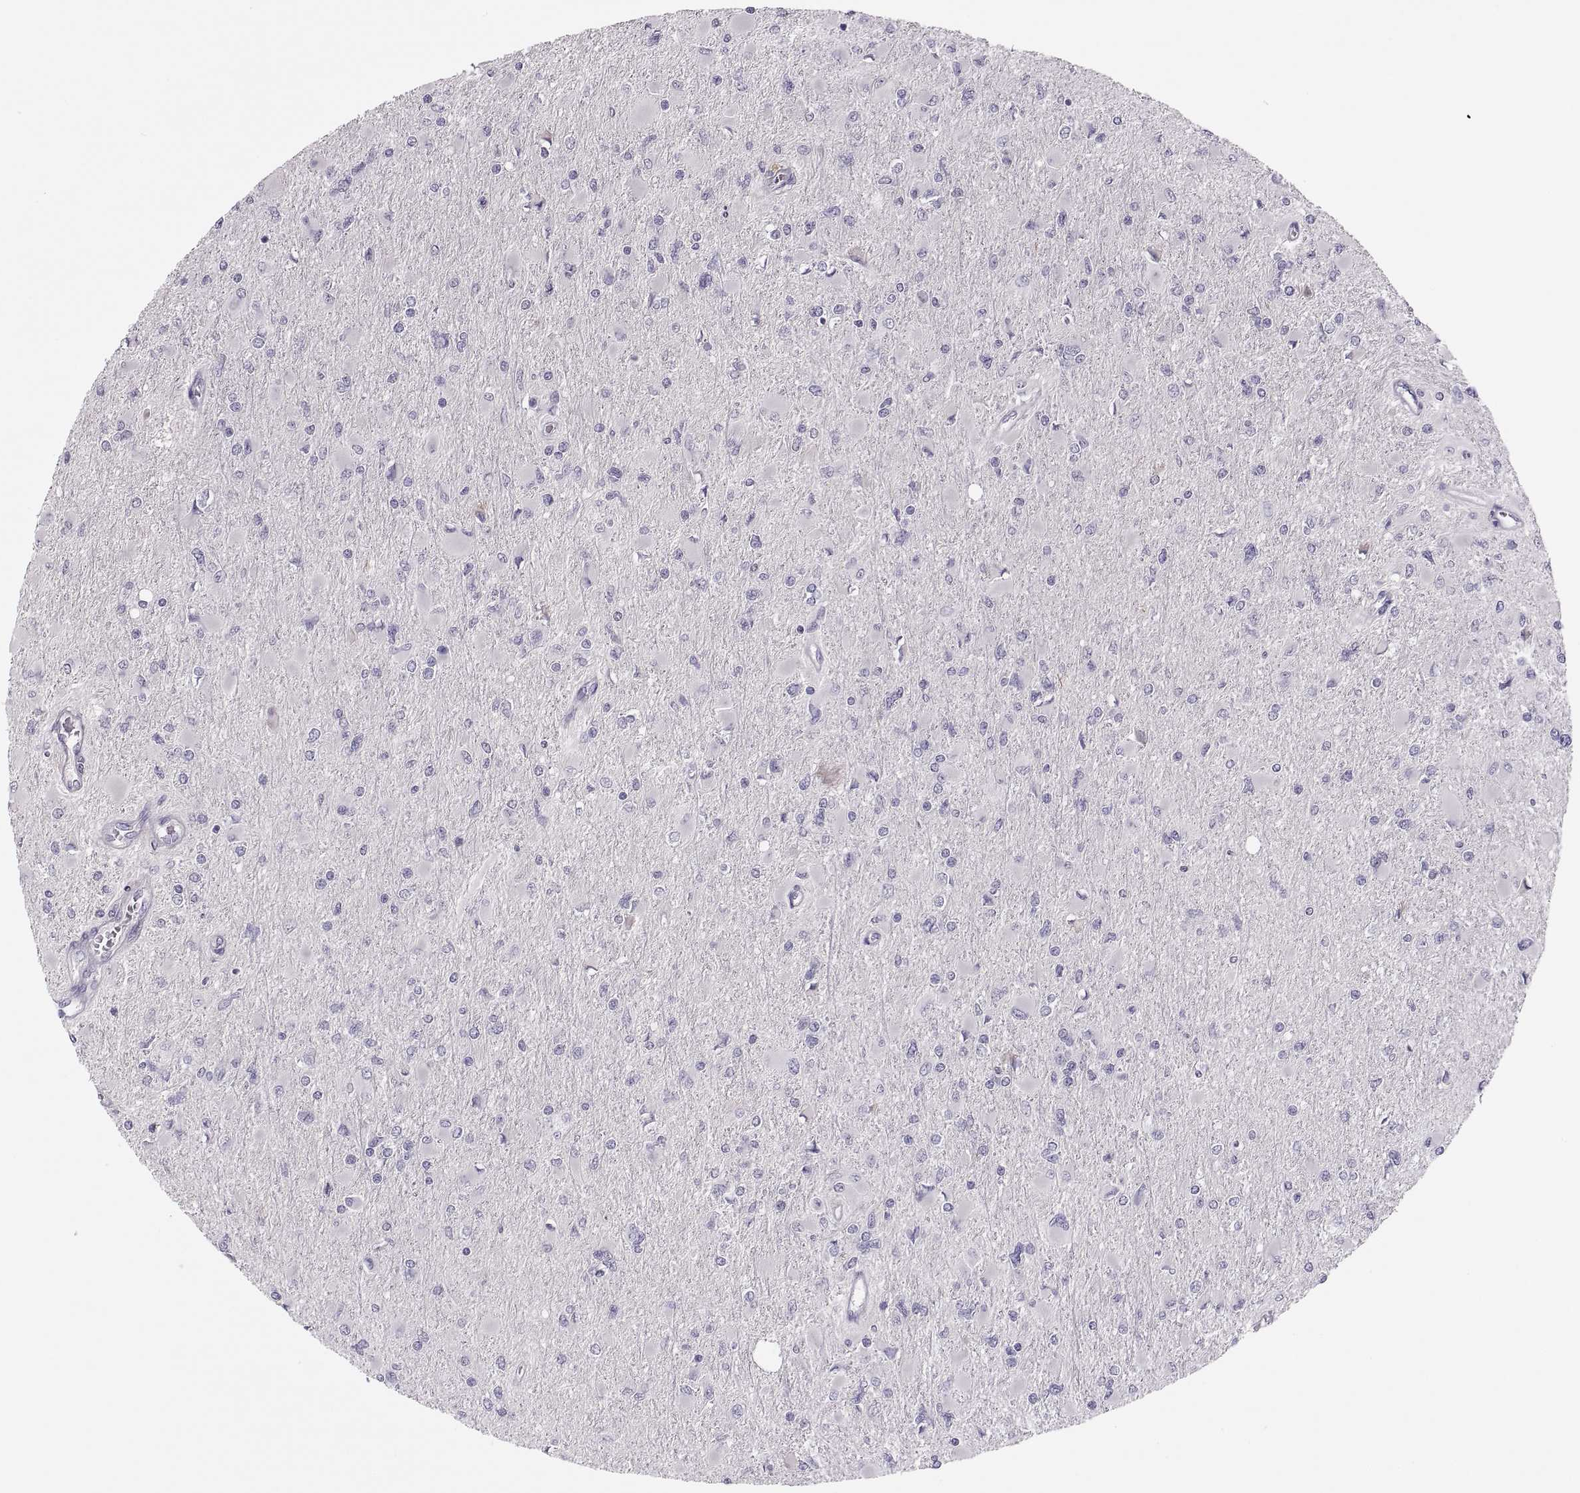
{"staining": {"intensity": "negative", "quantity": "none", "location": "none"}, "tissue": "glioma", "cell_type": "Tumor cells", "image_type": "cancer", "snomed": [{"axis": "morphology", "description": "Glioma, malignant, High grade"}, {"axis": "topography", "description": "Cerebral cortex"}], "caption": "Immunohistochemistry micrograph of neoplastic tissue: human glioma stained with DAB displays no significant protein staining in tumor cells. (DAB IHC with hematoxylin counter stain).", "gene": "CHCT1", "patient": {"sex": "female", "age": 36}}